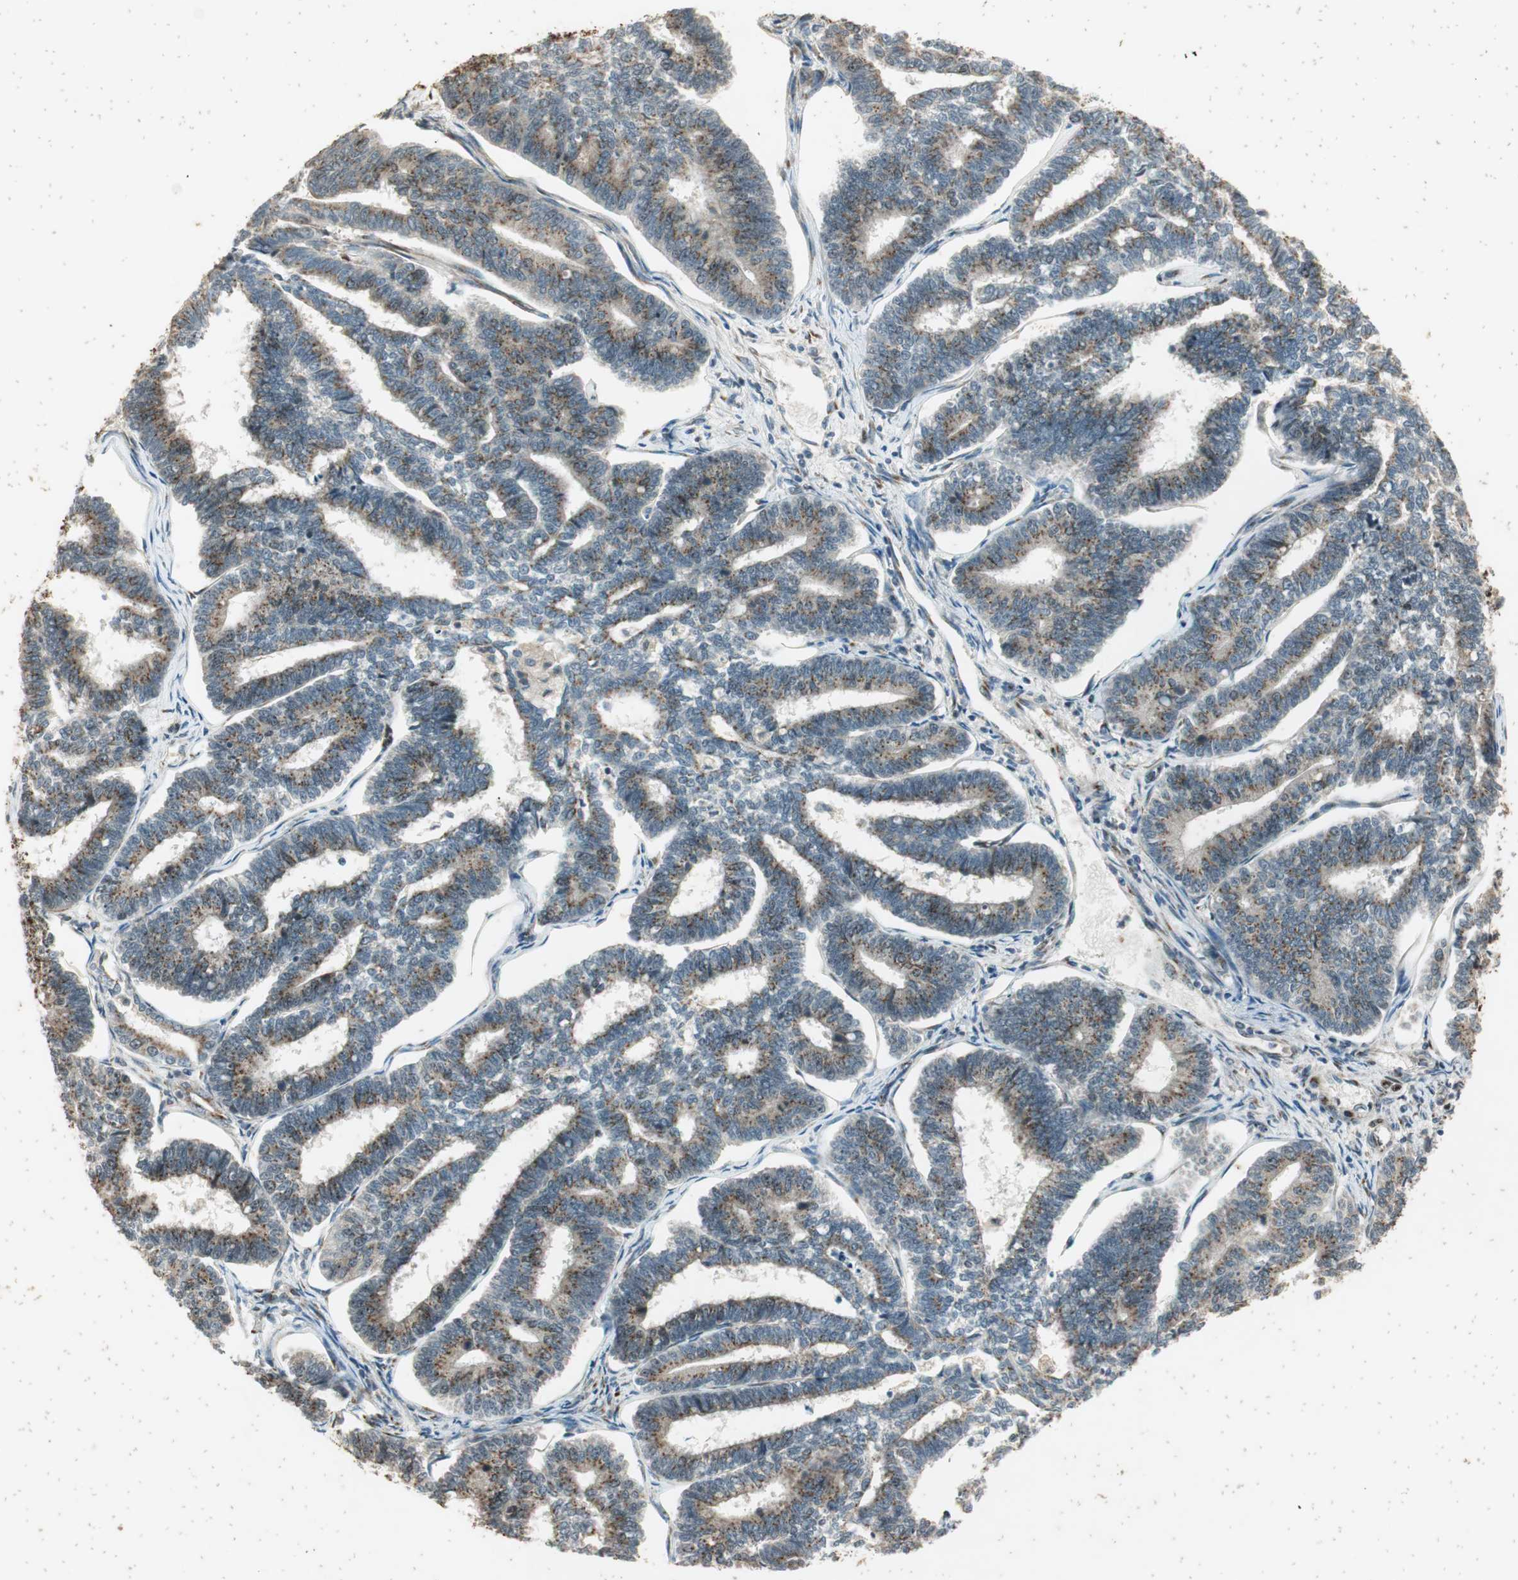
{"staining": {"intensity": "weak", "quantity": "25%-75%", "location": "cytoplasmic/membranous"}, "tissue": "endometrial cancer", "cell_type": "Tumor cells", "image_type": "cancer", "snomed": [{"axis": "morphology", "description": "Adenocarcinoma, NOS"}, {"axis": "topography", "description": "Endometrium"}], "caption": "Immunohistochemistry image of endometrial cancer (adenocarcinoma) stained for a protein (brown), which shows low levels of weak cytoplasmic/membranous staining in about 25%-75% of tumor cells.", "gene": "NEO1", "patient": {"sex": "female", "age": 70}}